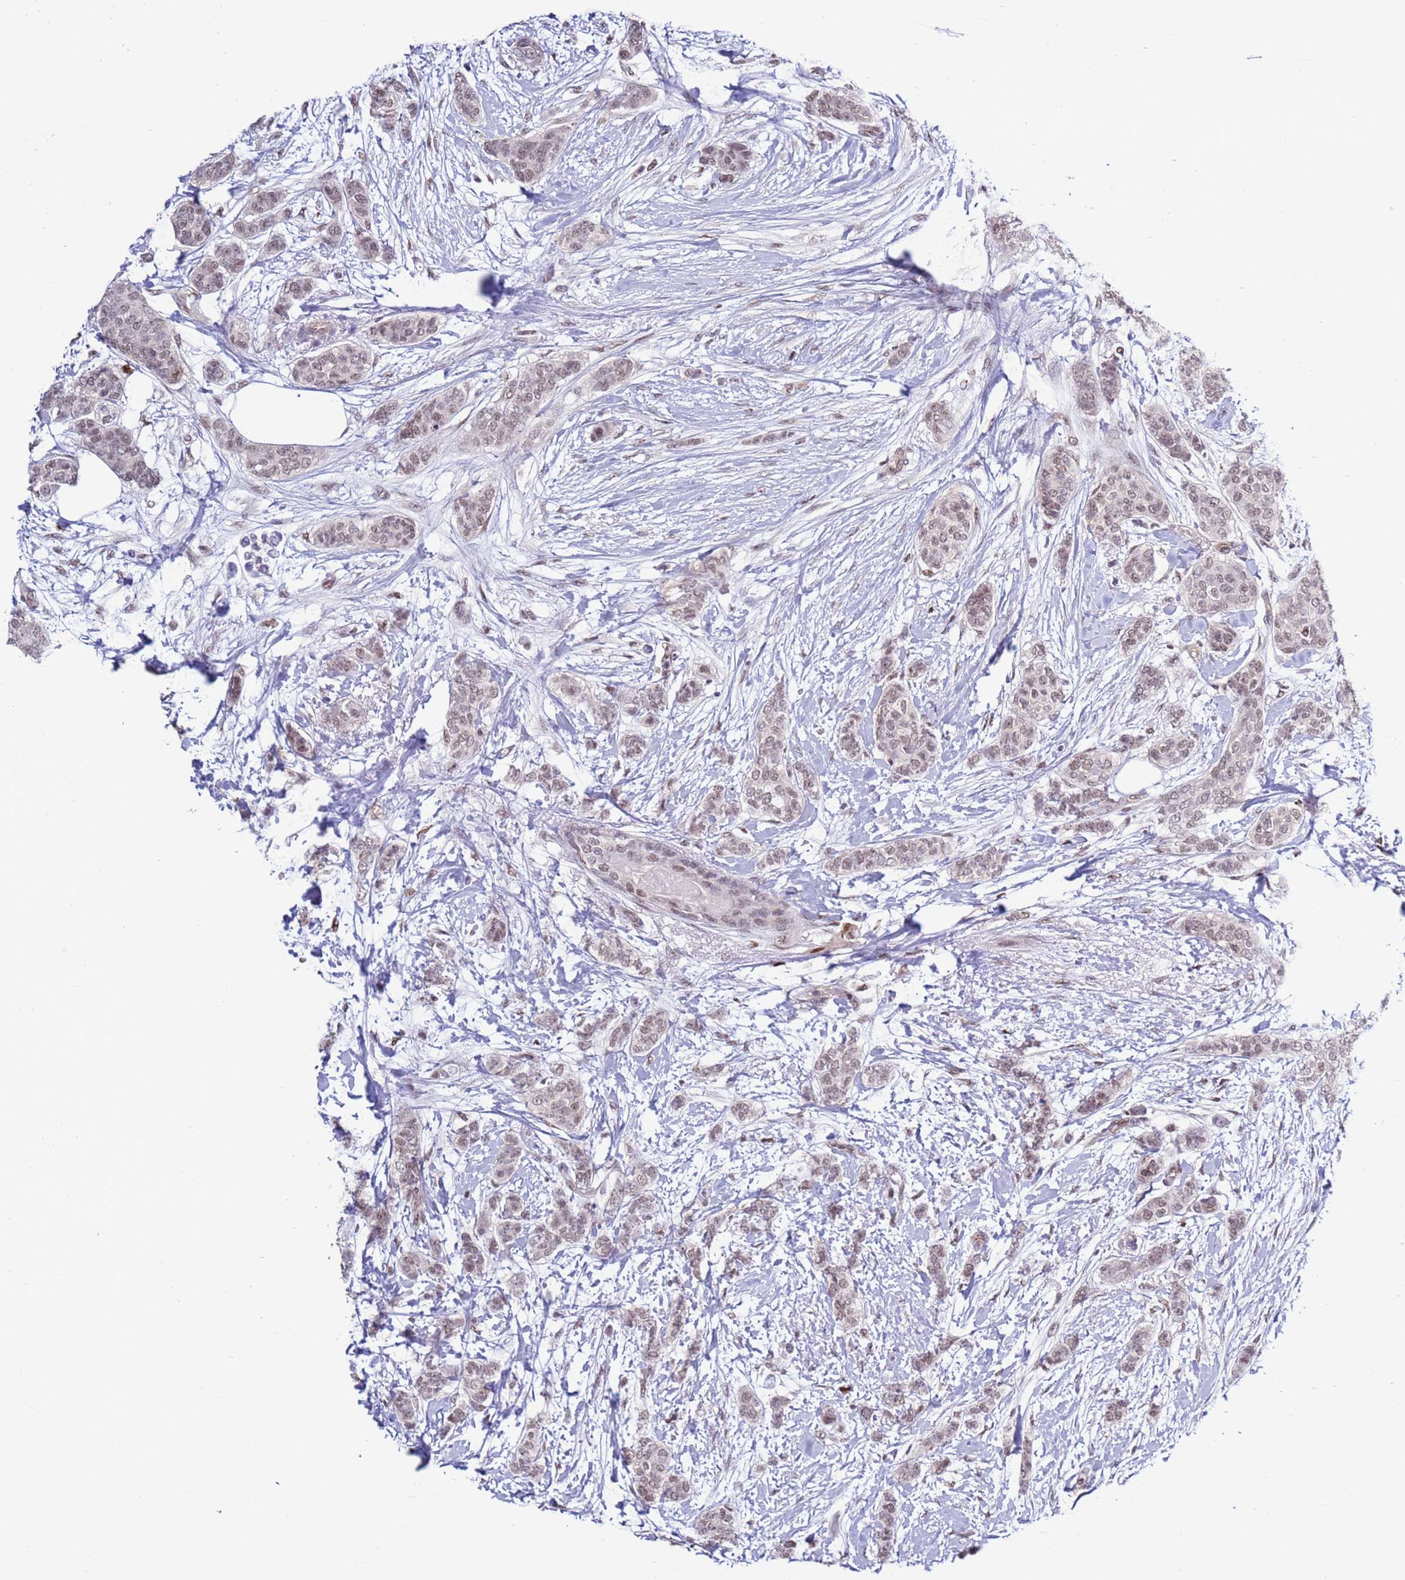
{"staining": {"intensity": "weak", "quantity": ">75%", "location": "nuclear"}, "tissue": "breast cancer", "cell_type": "Tumor cells", "image_type": "cancer", "snomed": [{"axis": "morphology", "description": "Duct carcinoma"}, {"axis": "topography", "description": "Breast"}], "caption": "Approximately >75% of tumor cells in breast infiltrating ductal carcinoma show weak nuclear protein expression as visualized by brown immunohistochemical staining.", "gene": "PRPF6", "patient": {"sex": "female", "age": 72}}